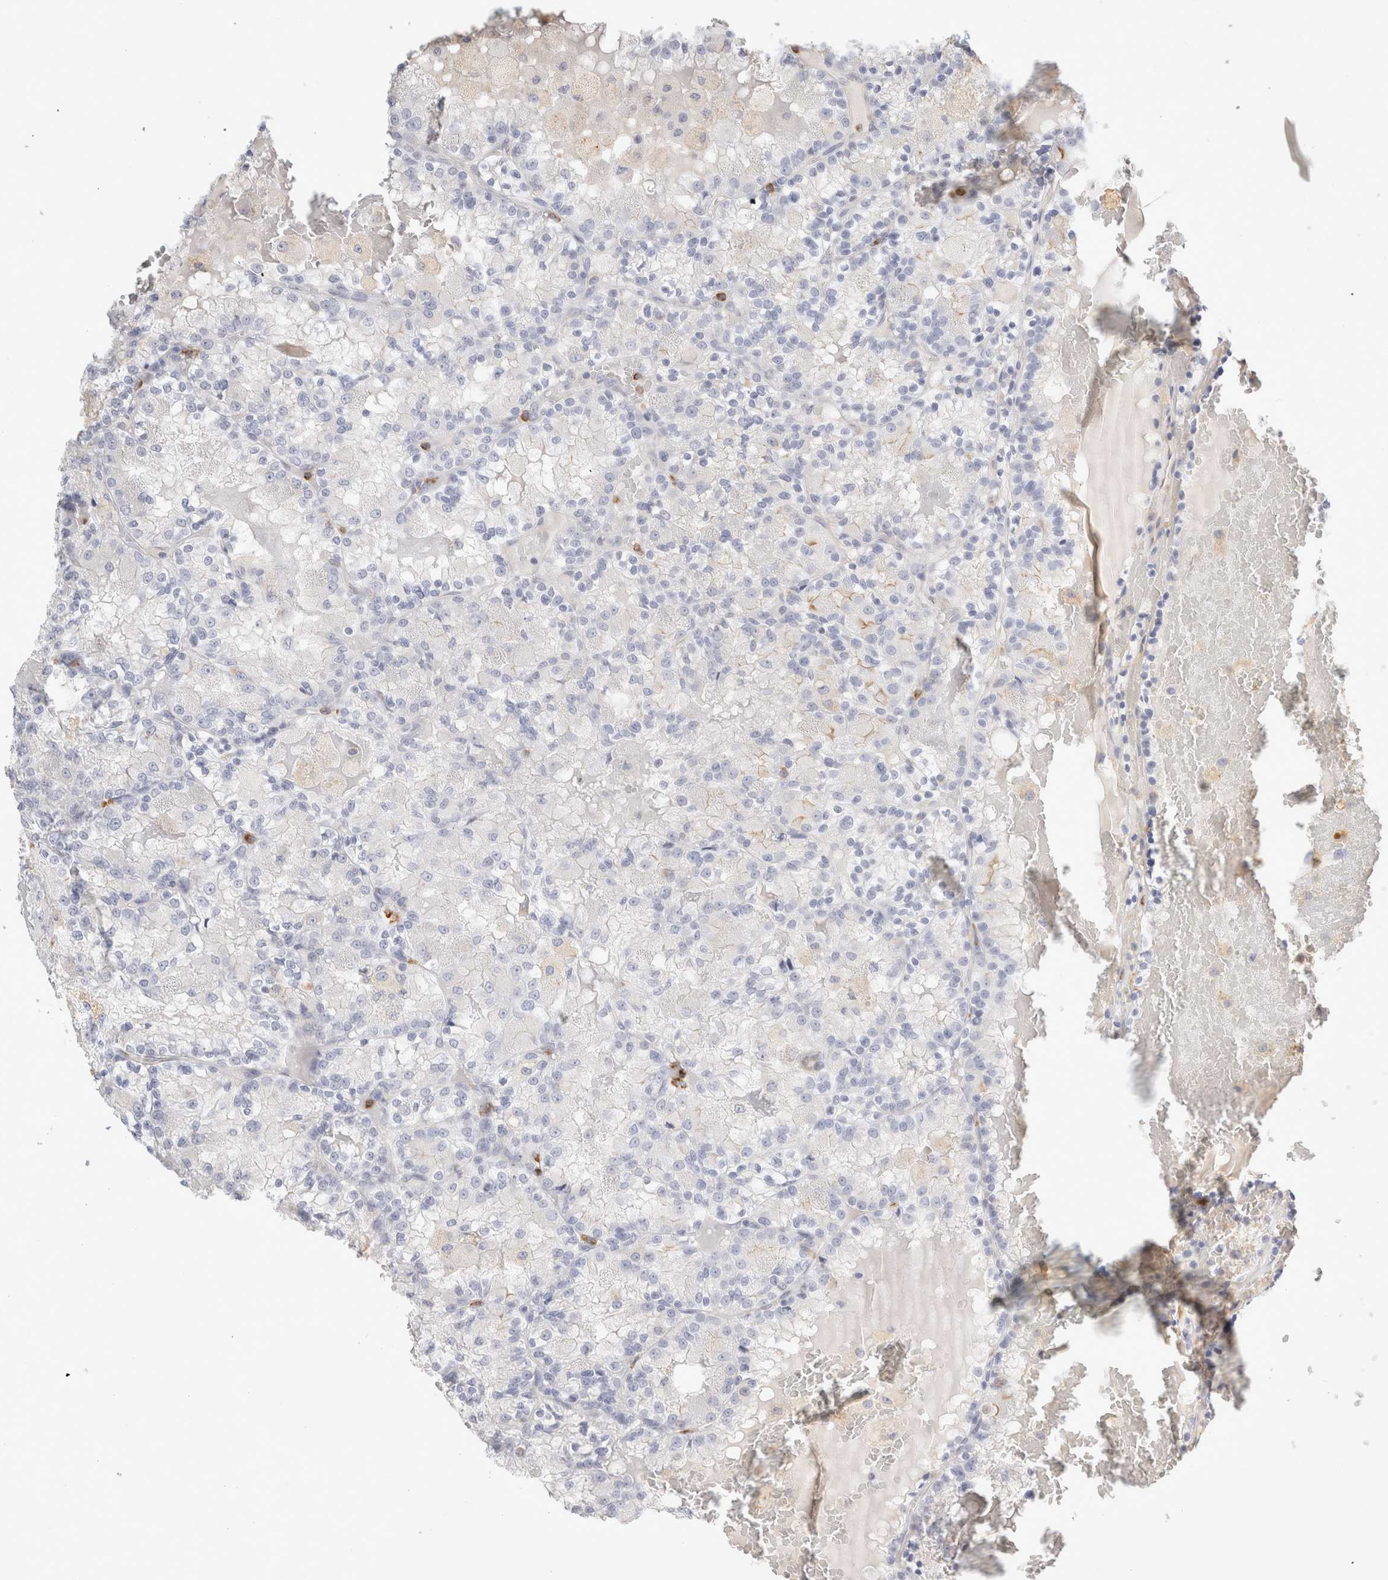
{"staining": {"intensity": "negative", "quantity": "none", "location": "none"}, "tissue": "renal cancer", "cell_type": "Tumor cells", "image_type": "cancer", "snomed": [{"axis": "morphology", "description": "Adenocarcinoma, NOS"}, {"axis": "topography", "description": "Kidney"}], "caption": "Immunohistochemical staining of renal adenocarcinoma reveals no significant positivity in tumor cells. (DAB immunohistochemistry, high magnification).", "gene": "FGL2", "patient": {"sex": "female", "age": 56}}